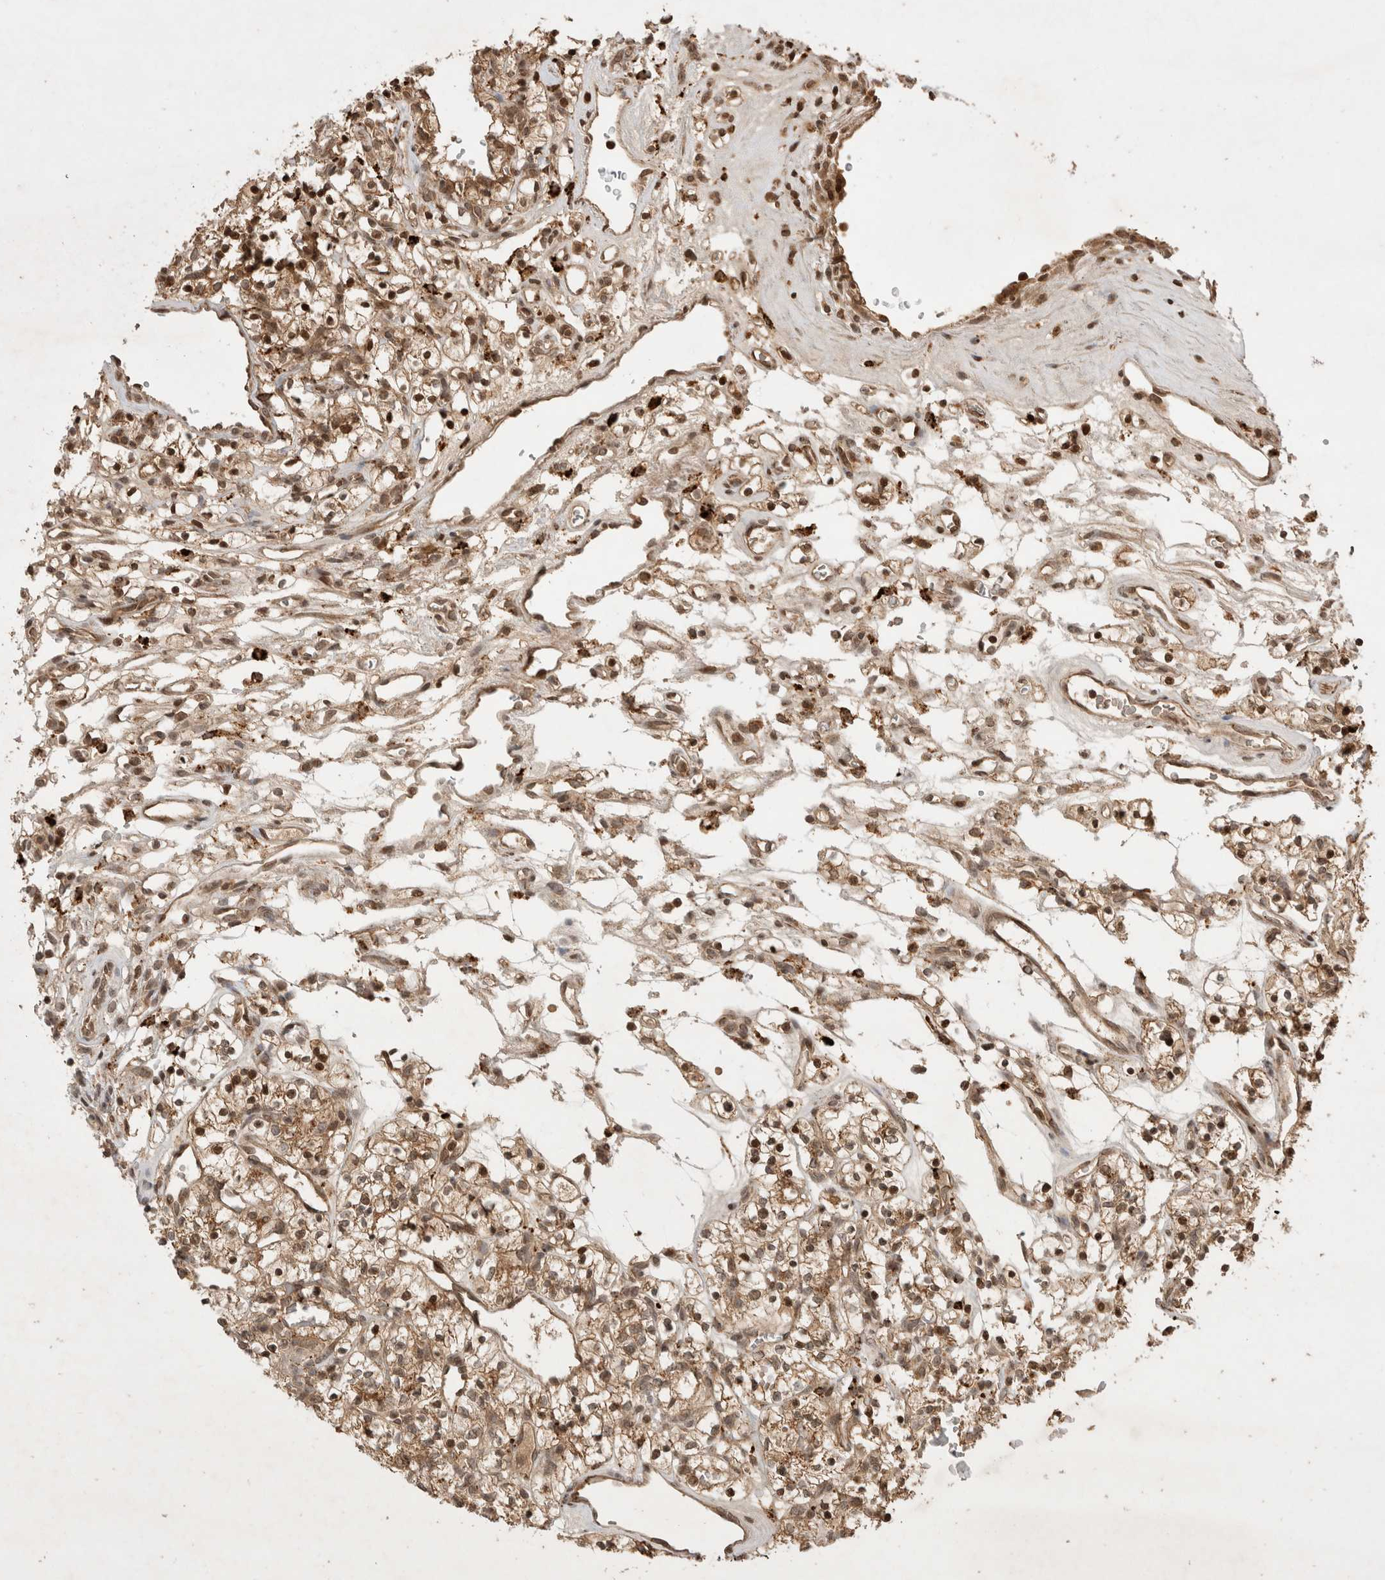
{"staining": {"intensity": "moderate", "quantity": "25%-75%", "location": "cytoplasmic/membranous"}, "tissue": "renal cancer", "cell_type": "Tumor cells", "image_type": "cancer", "snomed": [{"axis": "morphology", "description": "Adenocarcinoma, NOS"}, {"axis": "topography", "description": "Kidney"}], "caption": "A brown stain highlights moderate cytoplasmic/membranous positivity of a protein in renal cancer (adenocarcinoma) tumor cells. (brown staining indicates protein expression, while blue staining denotes nuclei).", "gene": "FAM221A", "patient": {"sex": "female", "age": 57}}